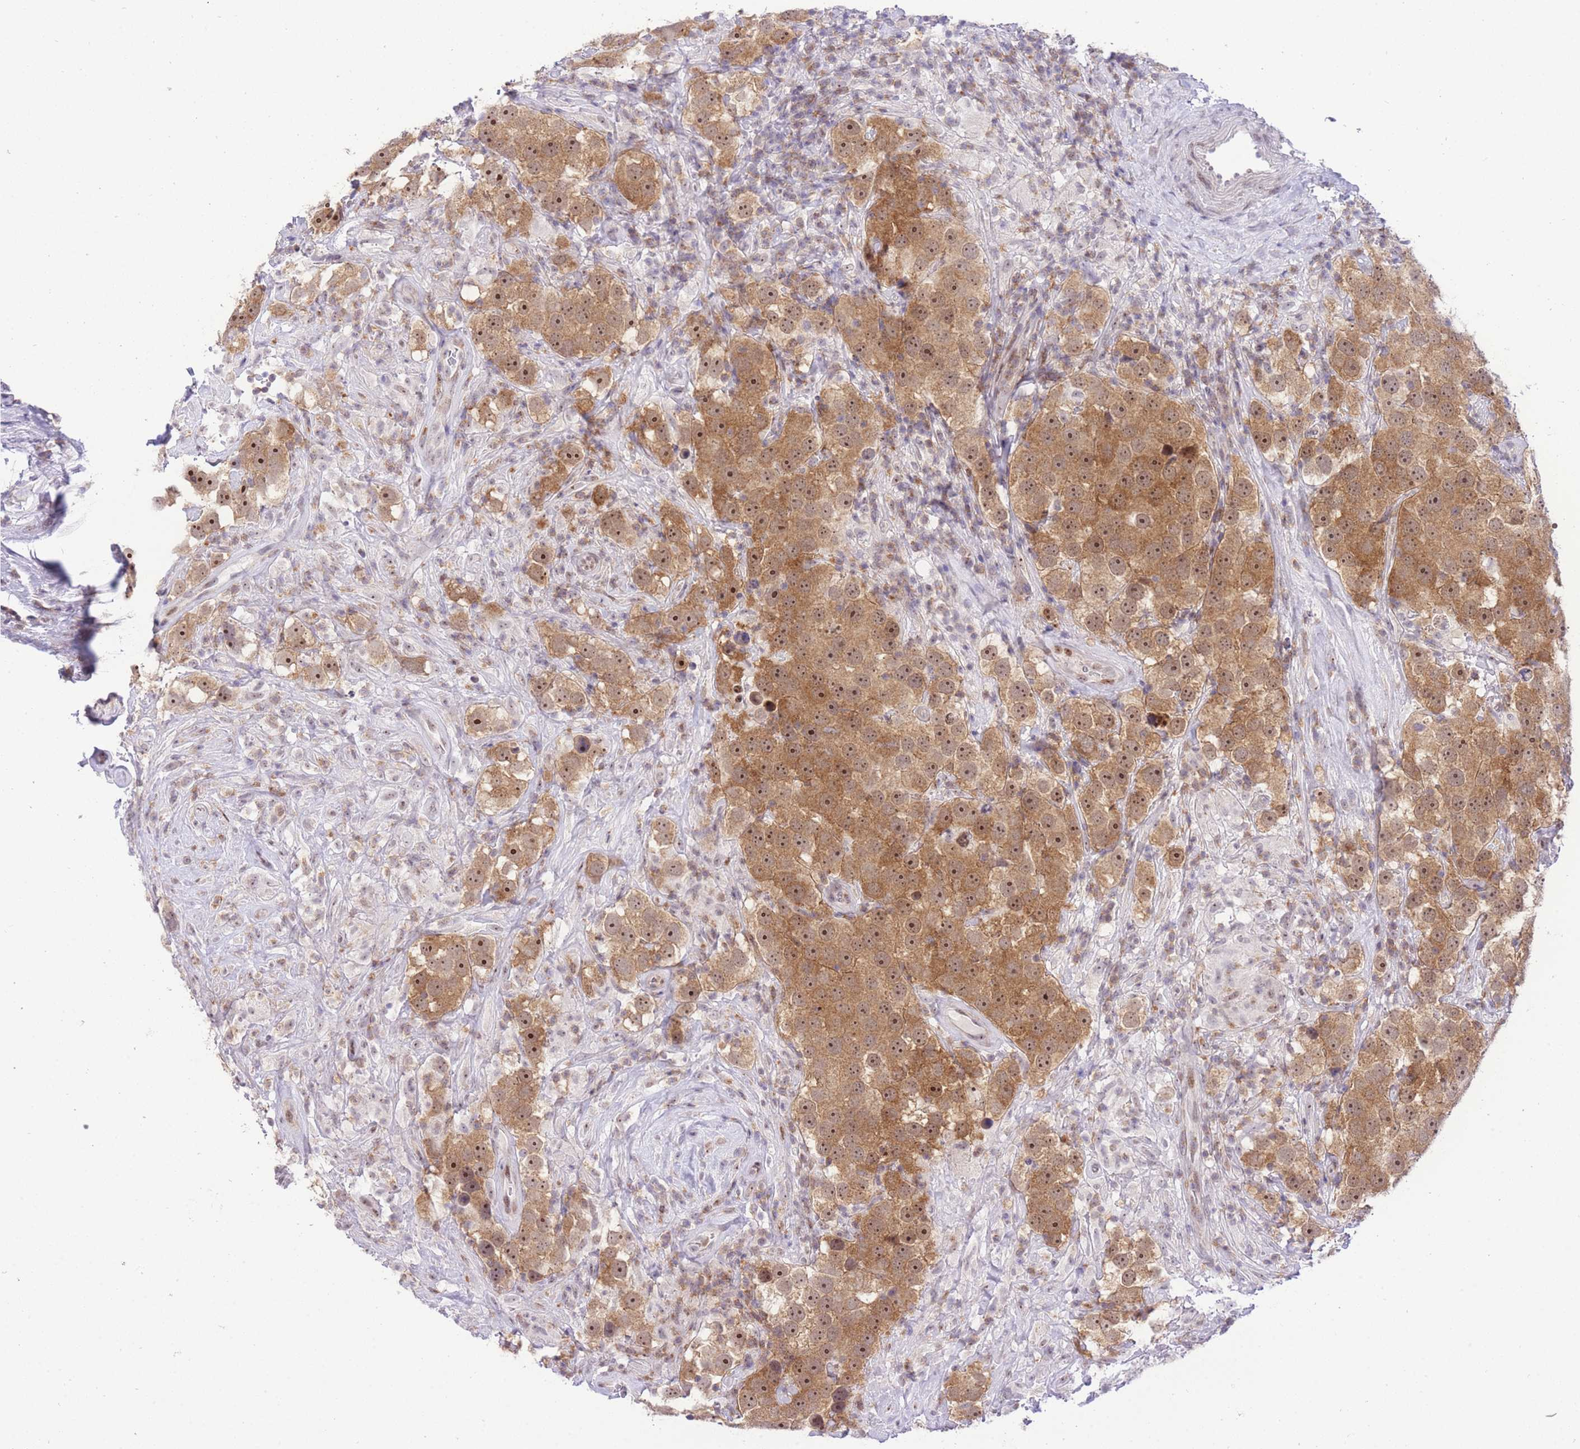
{"staining": {"intensity": "moderate", "quantity": ">75%", "location": "cytoplasmic/membranous,nuclear"}, "tissue": "testis cancer", "cell_type": "Tumor cells", "image_type": "cancer", "snomed": [{"axis": "morphology", "description": "Seminoma, NOS"}, {"axis": "topography", "description": "Testis"}], "caption": "Testis cancer (seminoma) tissue displays moderate cytoplasmic/membranous and nuclear positivity in about >75% of tumor cells", "gene": "STK39", "patient": {"sex": "male", "age": 49}}